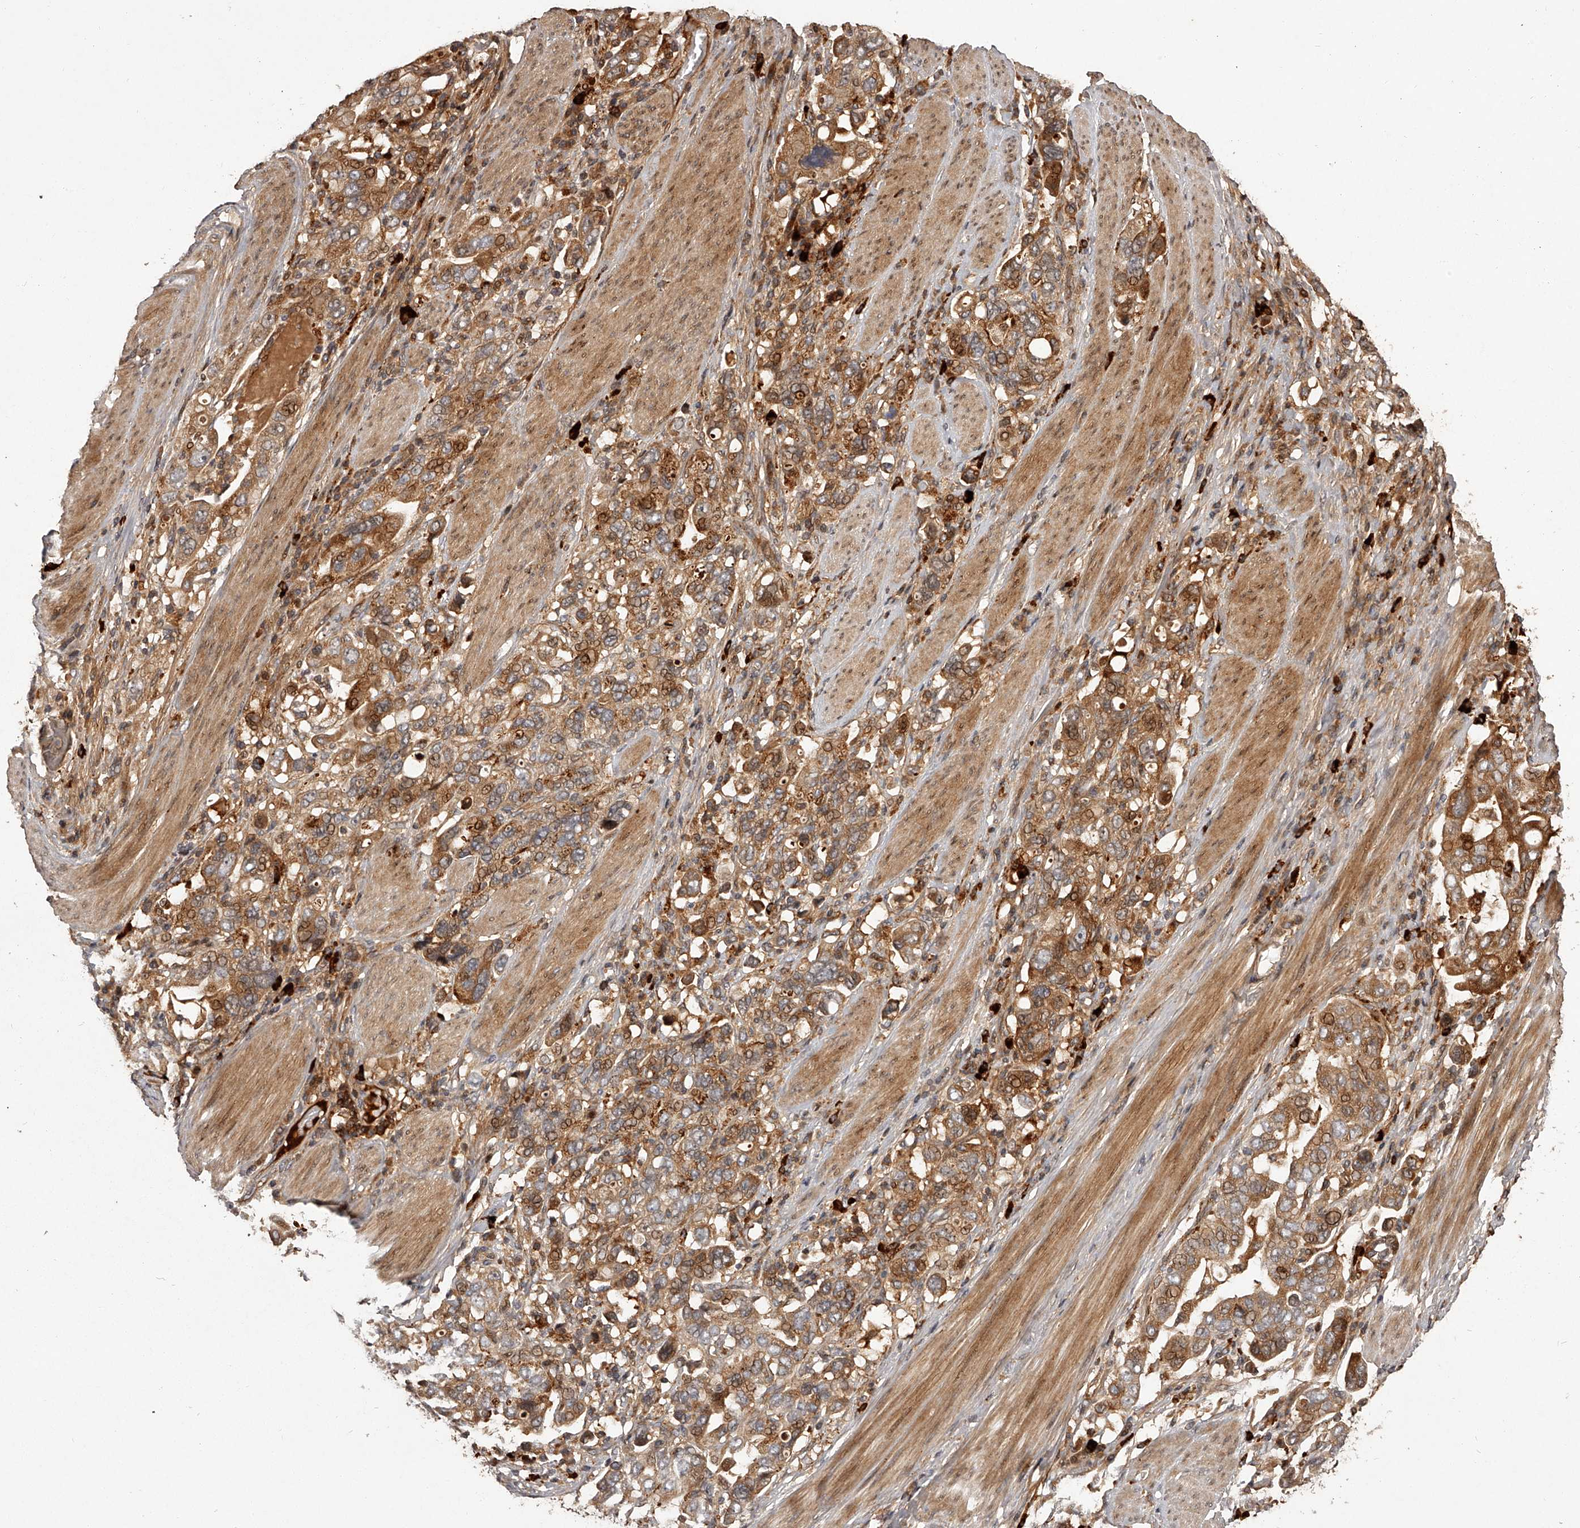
{"staining": {"intensity": "moderate", "quantity": ">75%", "location": "cytoplasmic/membranous"}, "tissue": "stomach cancer", "cell_type": "Tumor cells", "image_type": "cancer", "snomed": [{"axis": "morphology", "description": "Adenocarcinoma, NOS"}, {"axis": "topography", "description": "Stomach, upper"}], "caption": "There is medium levels of moderate cytoplasmic/membranous staining in tumor cells of stomach adenocarcinoma, as demonstrated by immunohistochemical staining (brown color).", "gene": "CRYZL1", "patient": {"sex": "male", "age": 62}}